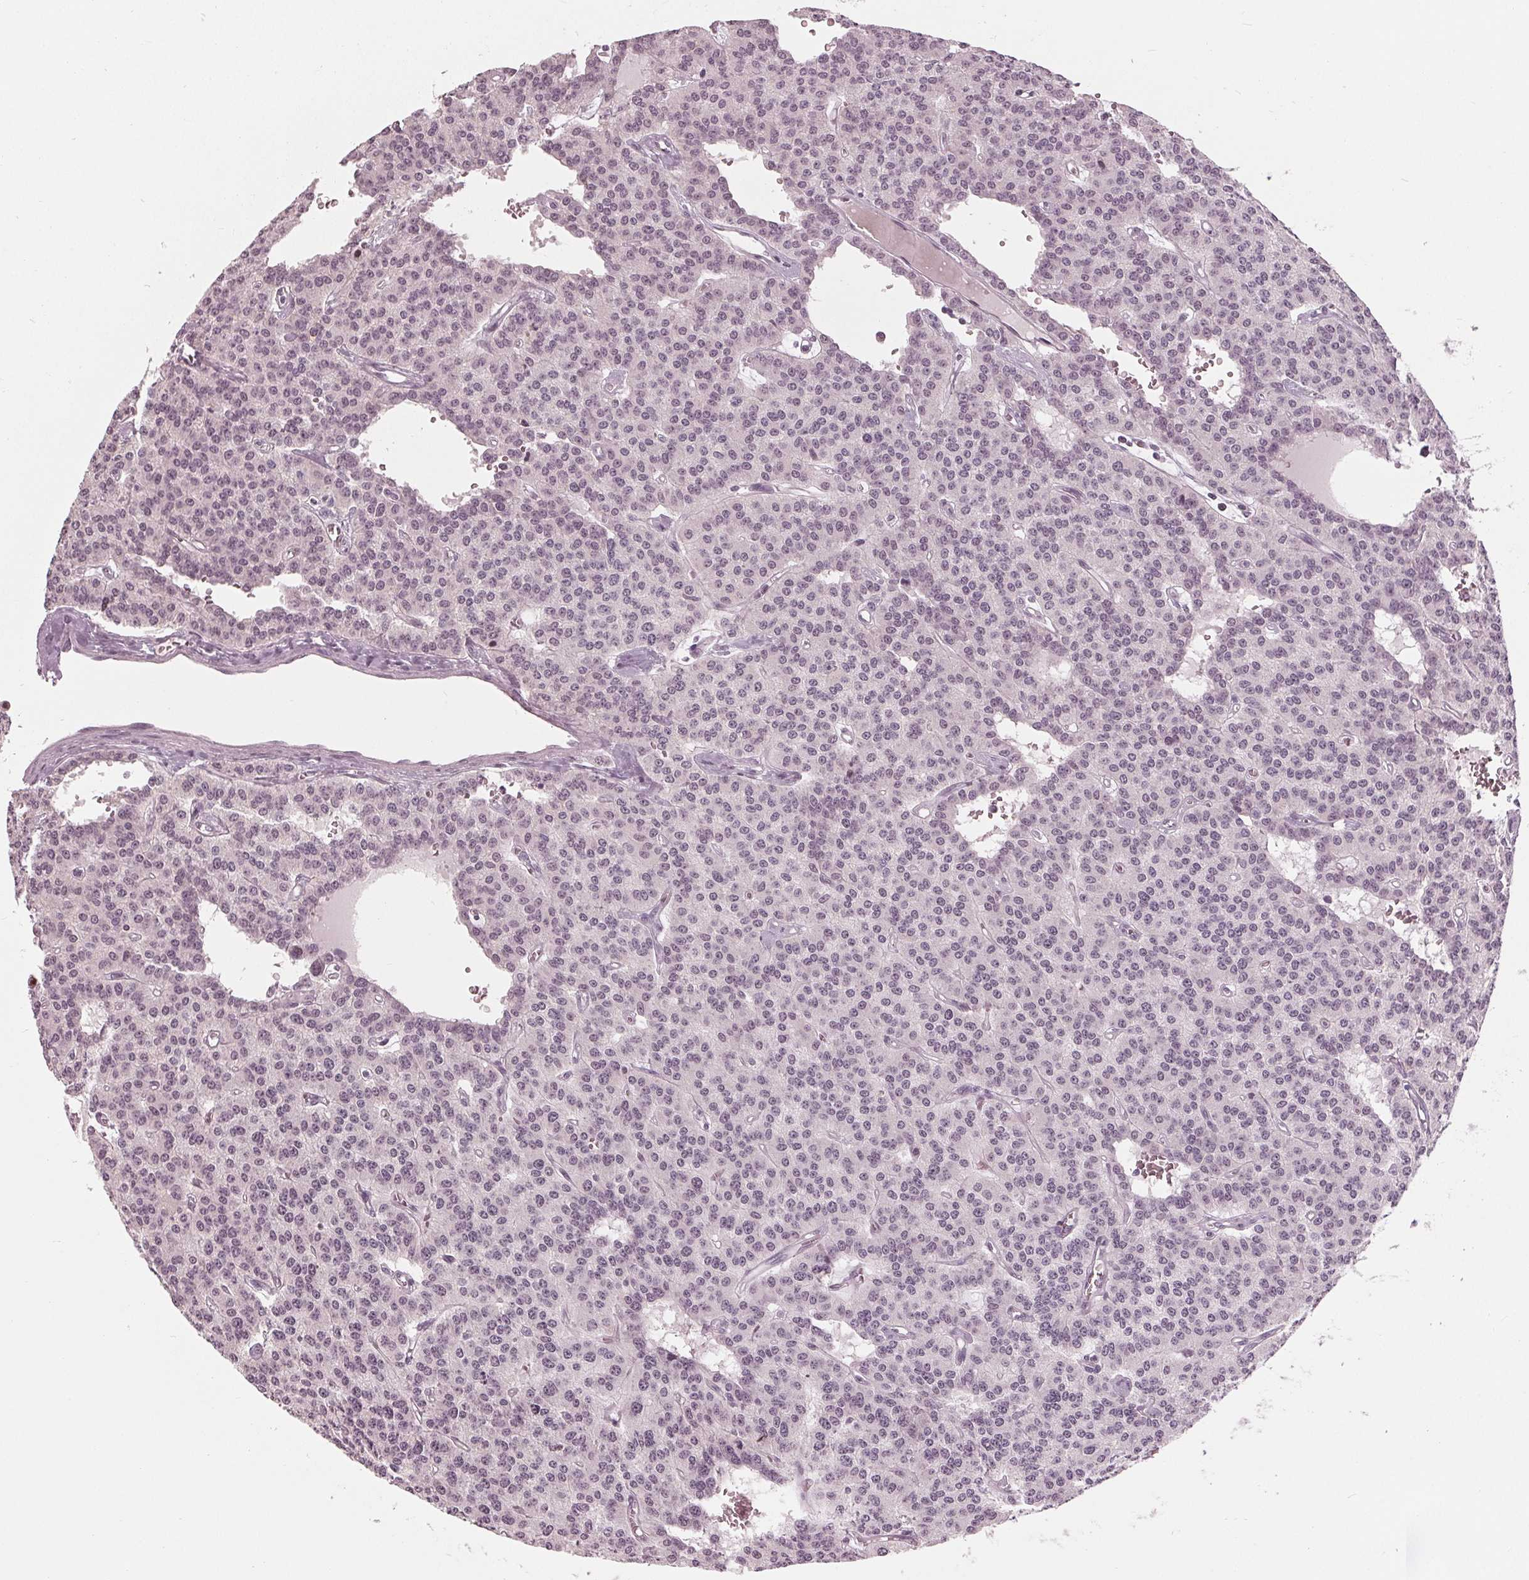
{"staining": {"intensity": "negative", "quantity": "none", "location": "none"}, "tissue": "carcinoid", "cell_type": "Tumor cells", "image_type": "cancer", "snomed": [{"axis": "morphology", "description": "Carcinoid, malignant, NOS"}, {"axis": "topography", "description": "Lung"}], "caption": "DAB immunohistochemical staining of human carcinoid (malignant) shows no significant positivity in tumor cells.", "gene": "ADPRHL1", "patient": {"sex": "female", "age": 71}}